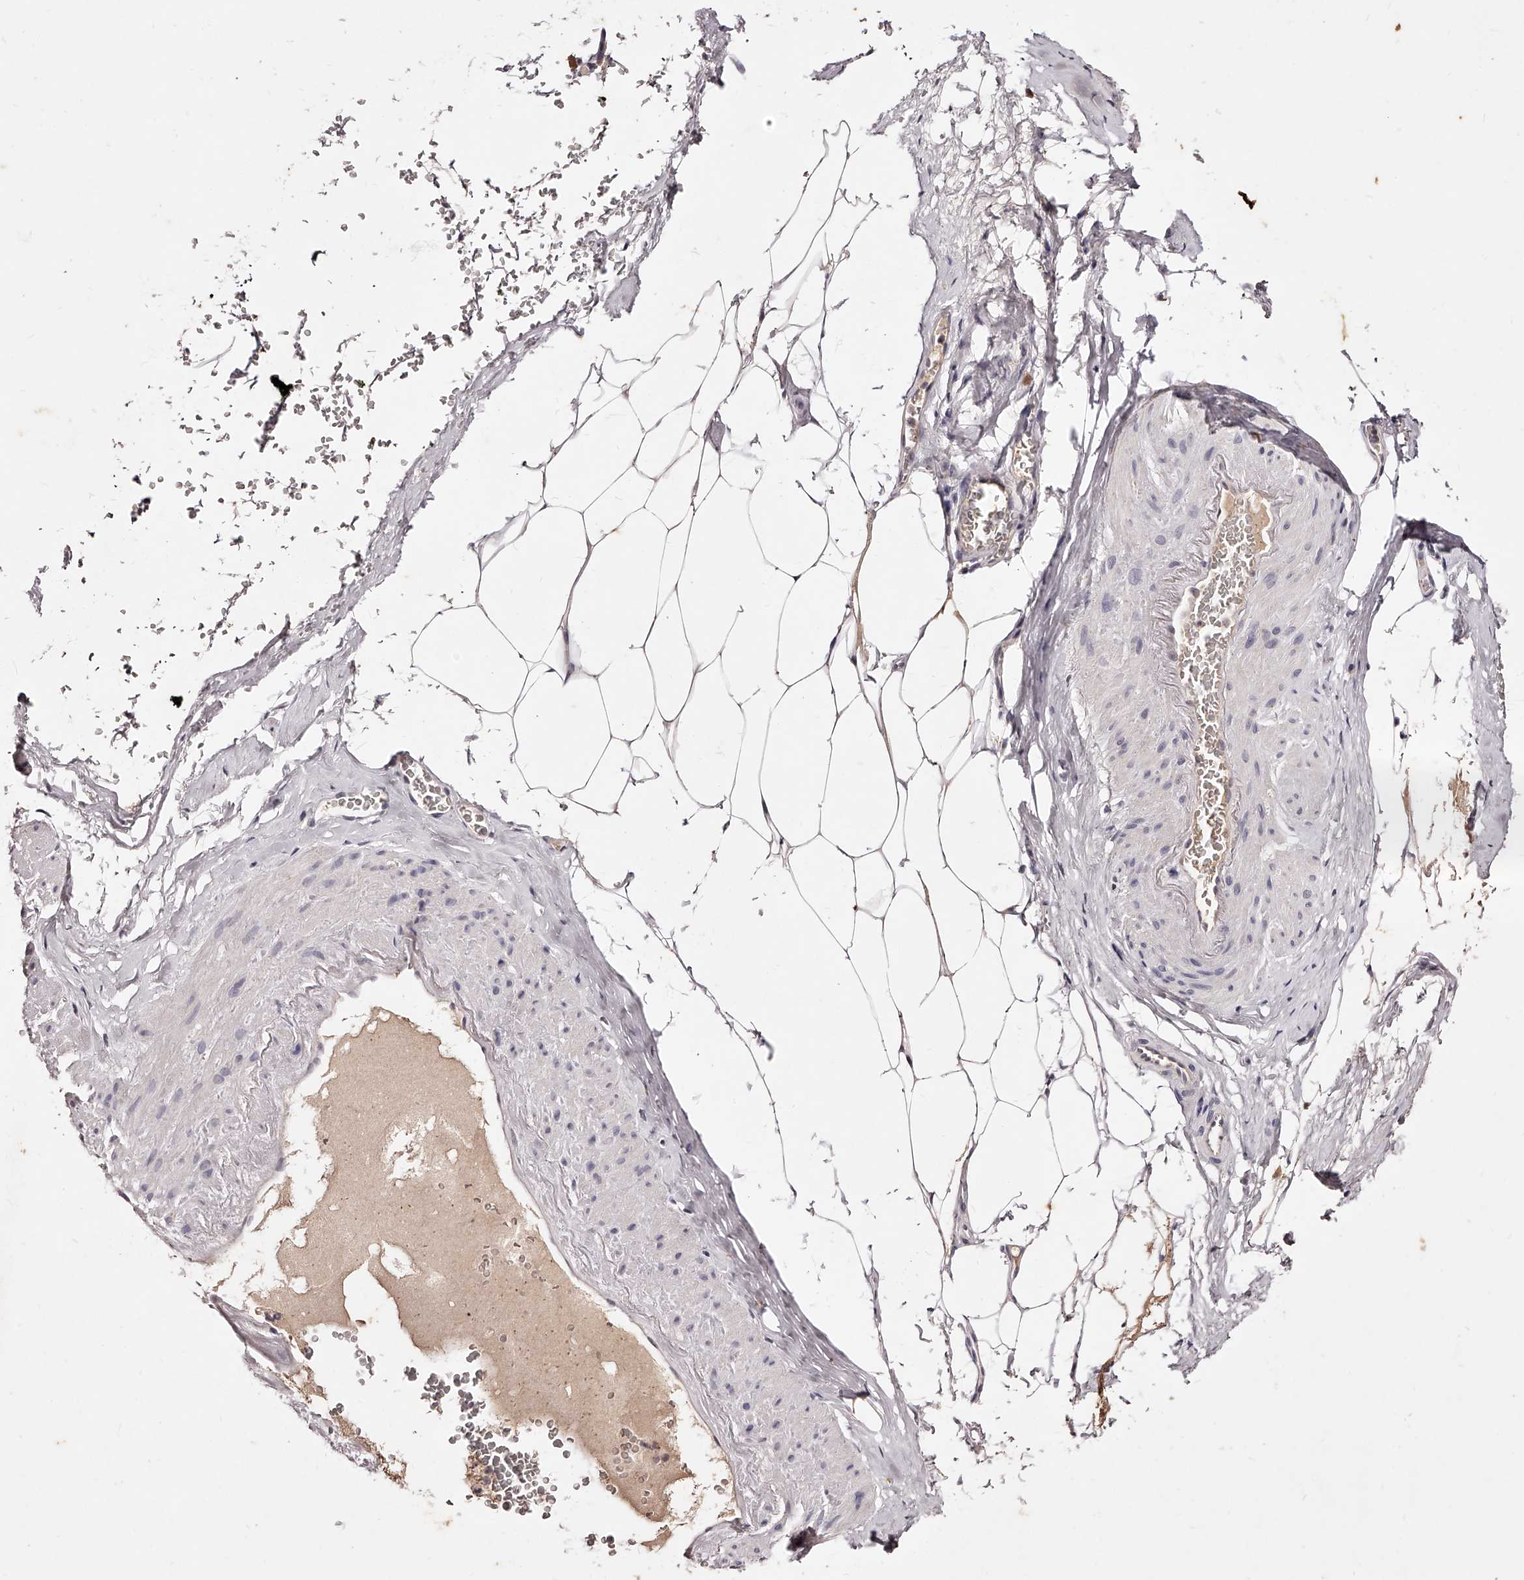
{"staining": {"intensity": "weak", "quantity": "25%-75%", "location": "cytoplasmic/membranous"}, "tissue": "adipose tissue", "cell_type": "Adipocytes", "image_type": "normal", "snomed": [{"axis": "morphology", "description": "Normal tissue, NOS"}, {"axis": "morphology", "description": "Adenocarcinoma, Low grade"}, {"axis": "topography", "description": "Prostate"}, {"axis": "topography", "description": "Peripheral nerve tissue"}], "caption": "A micrograph of human adipose tissue stained for a protein reveals weak cytoplasmic/membranous brown staining in adipocytes. Immunohistochemistry stains the protein in brown and the nuclei are stained blue.", "gene": "PHACTR1", "patient": {"sex": "male", "age": 63}}